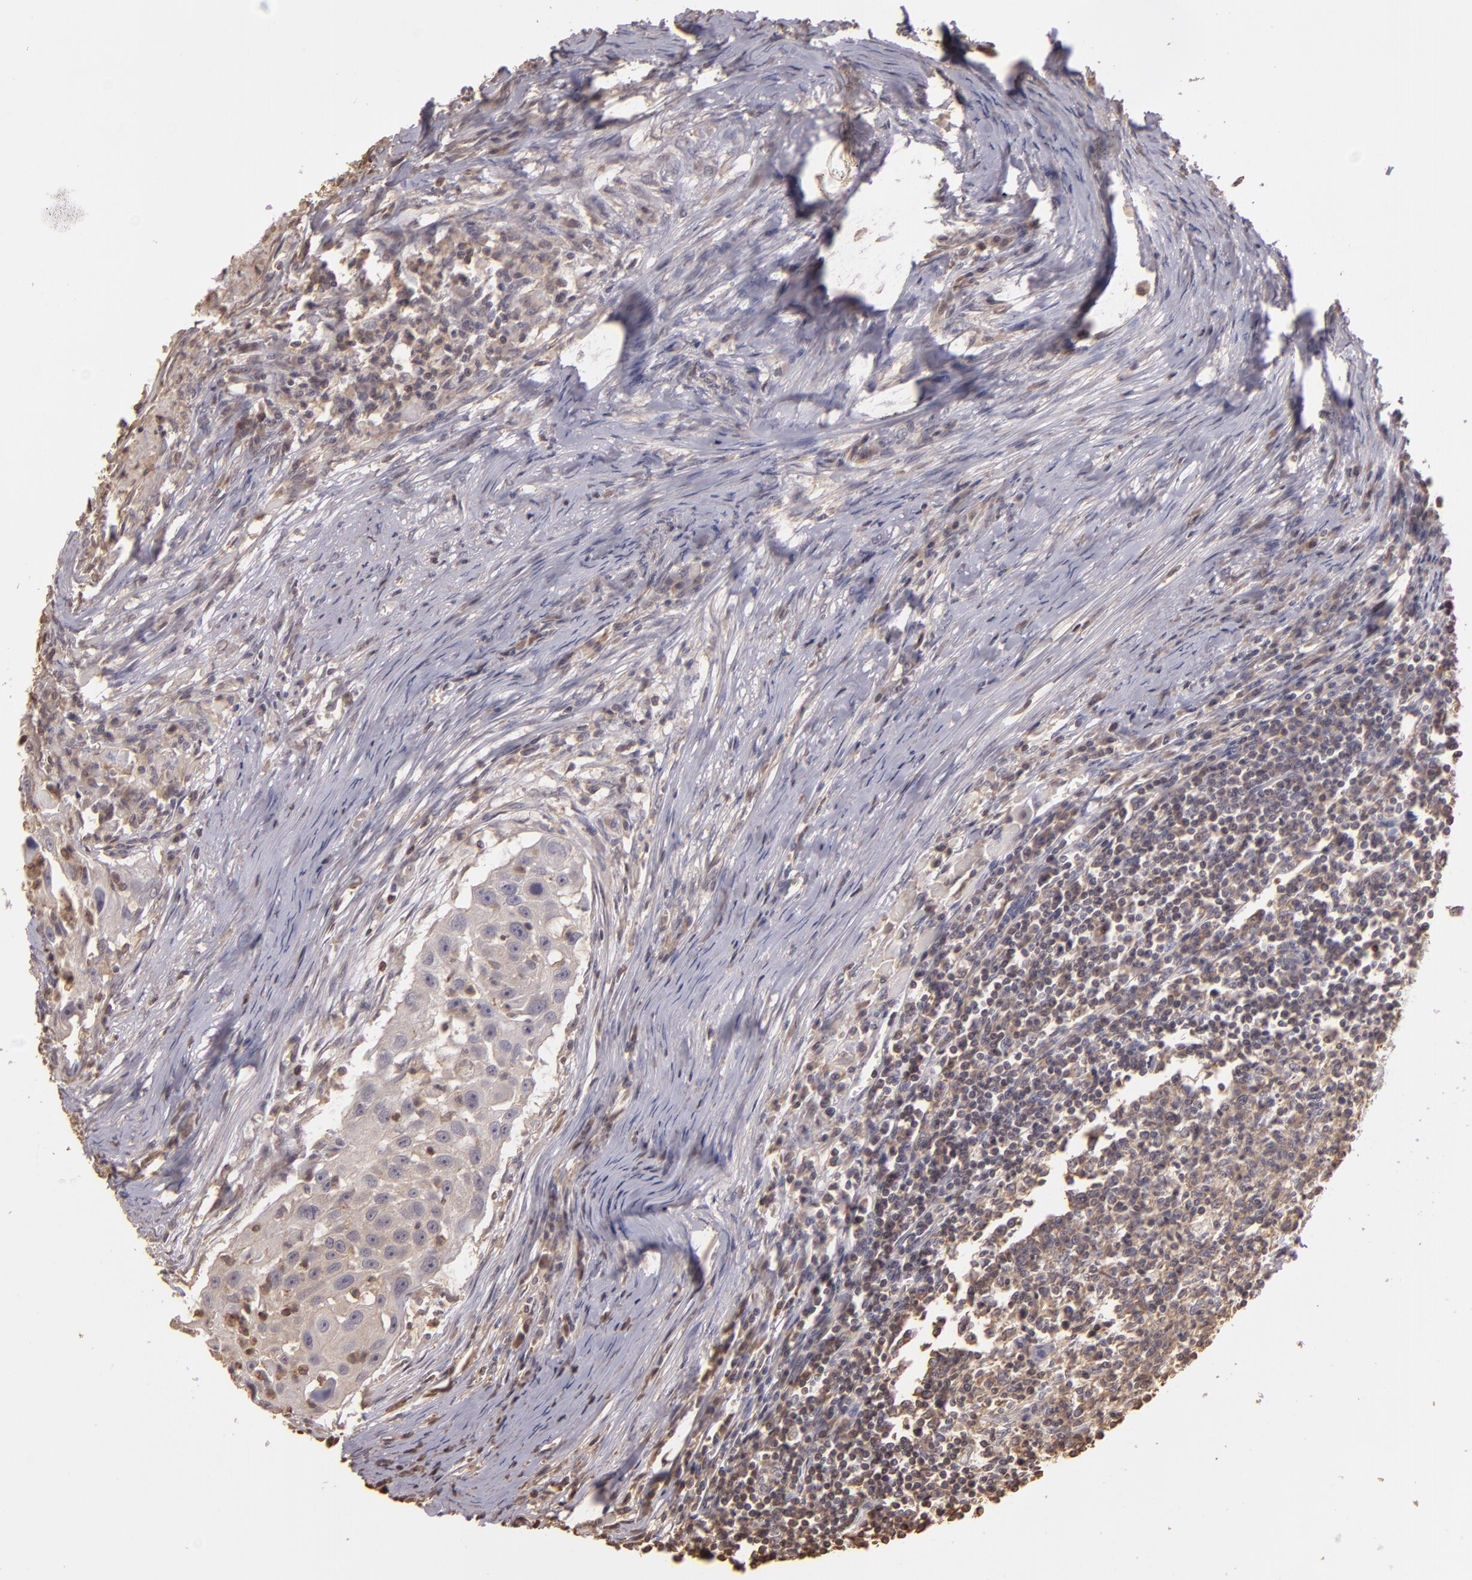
{"staining": {"intensity": "negative", "quantity": "none", "location": "none"}, "tissue": "head and neck cancer", "cell_type": "Tumor cells", "image_type": "cancer", "snomed": [{"axis": "morphology", "description": "Squamous cell carcinoma, NOS"}, {"axis": "topography", "description": "Head-Neck"}], "caption": "Head and neck cancer was stained to show a protein in brown. There is no significant positivity in tumor cells.", "gene": "ARPC2", "patient": {"sex": "male", "age": 64}}